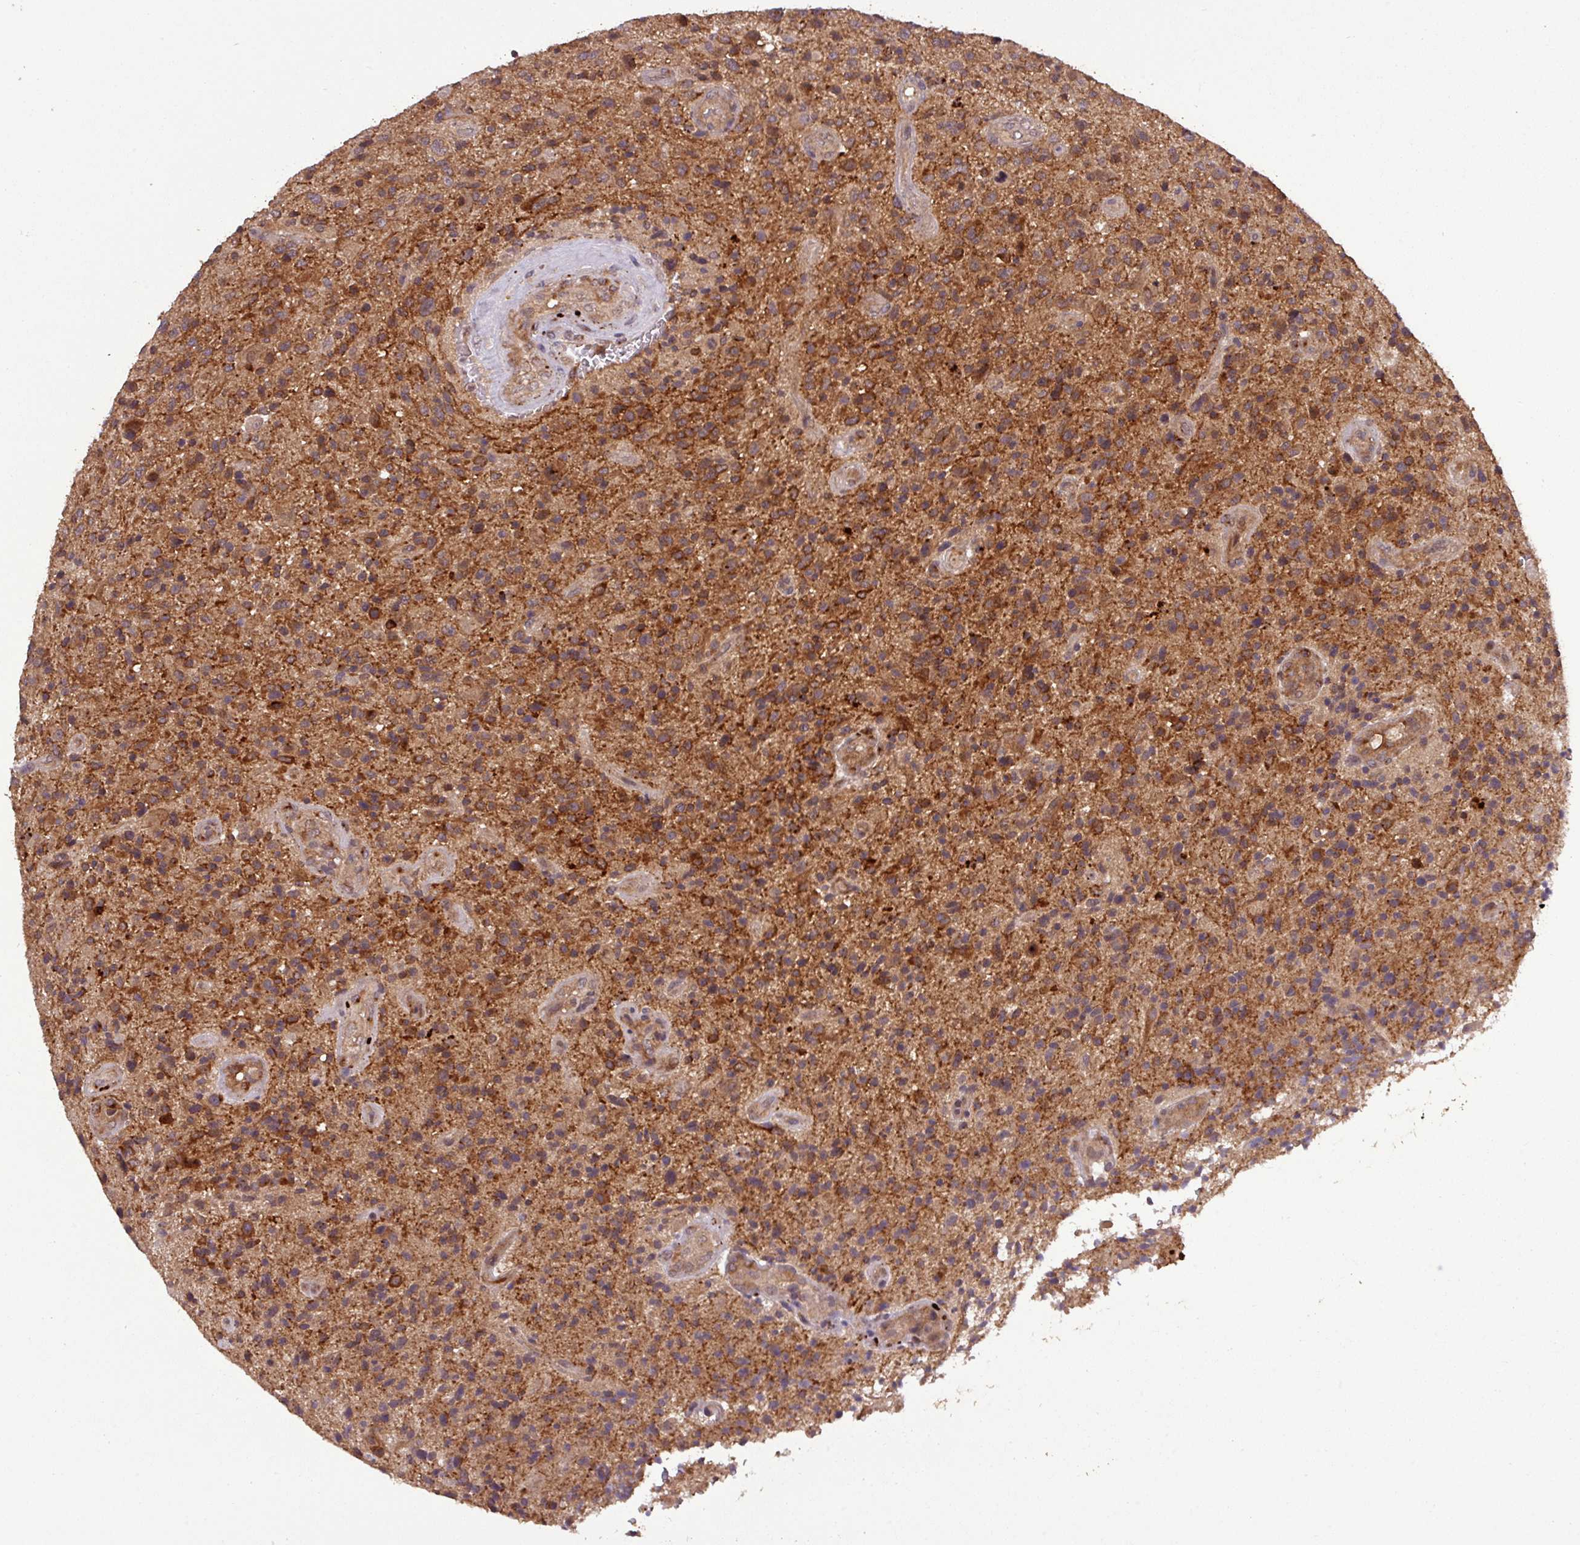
{"staining": {"intensity": "moderate", "quantity": ">75%", "location": "cytoplasmic/membranous"}, "tissue": "glioma", "cell_type": "Tumor cells", "image_type": "cancer", "snomed": [{"axis": "morphology", "description": "Glioma, malignant, High grade"}, {"axis": "topography", "description": "Brain"}], "caption": "A medium amount of moderate cytoplasmic/membranous staining is appreciated in approximately >75% of tumor cells in glioma tissue.", "gene": "PUS1", "patient": {"sex": "male", "age": 47}}